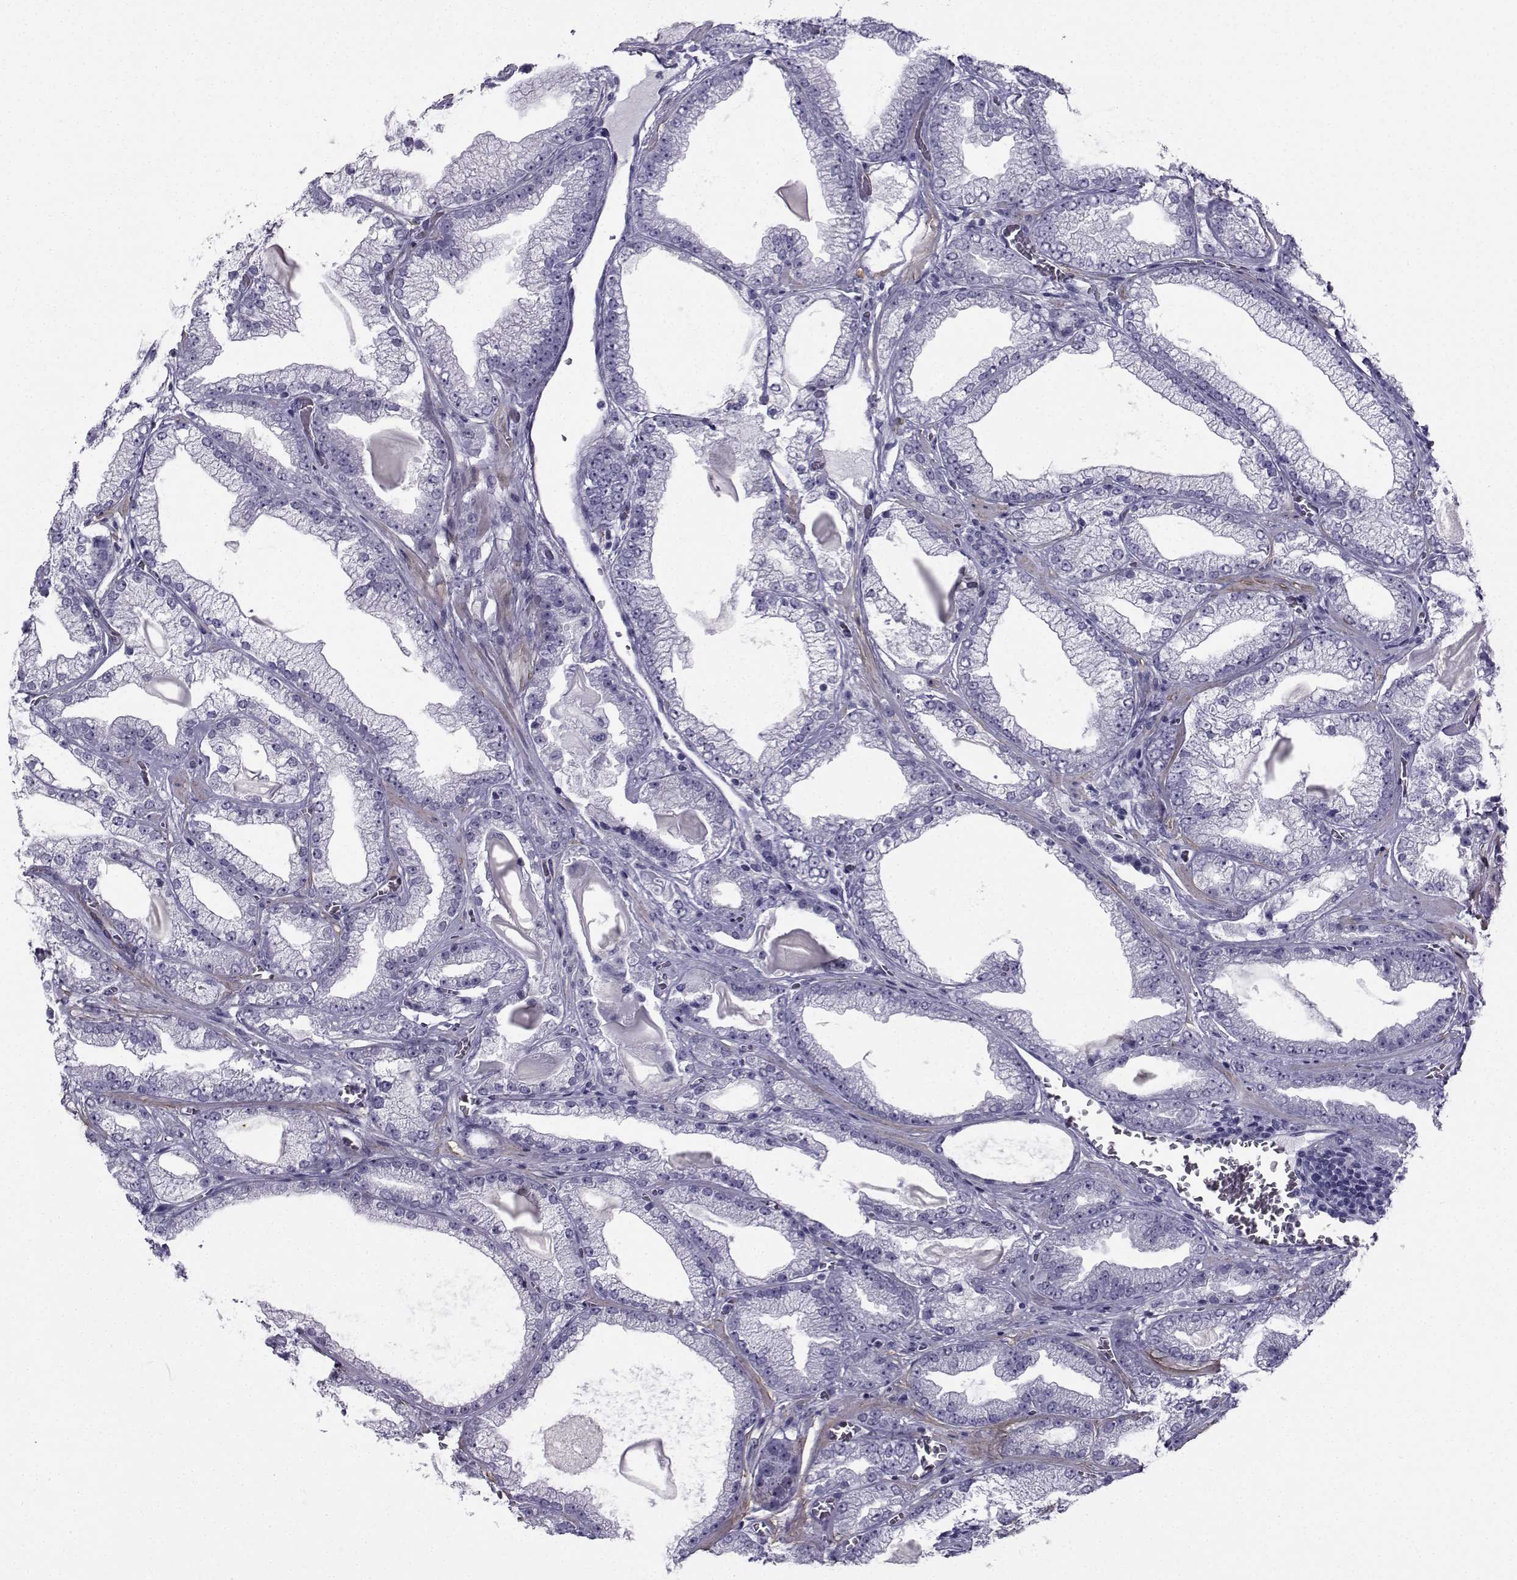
{"staining": {"intensity": "negative", "quantity": "none", "location": "none"}, "tissue": "prostate cancer", "cell_type": "Tumor cells", "image_type": "cancer", "snomed": [{"axis": "morphology", "description": "Adenocarcinoma, Low grade"}, {"axis": "topography", "description": "Prostate"}], "caption": "IHC photomicrograph of human low-grade adenocarcinoma (prostate) stained for a protein (brown), which exhibits no staining in tumor cells.", "gene": "SPANXD", "patient": {"sex": "male", "age": 57}}